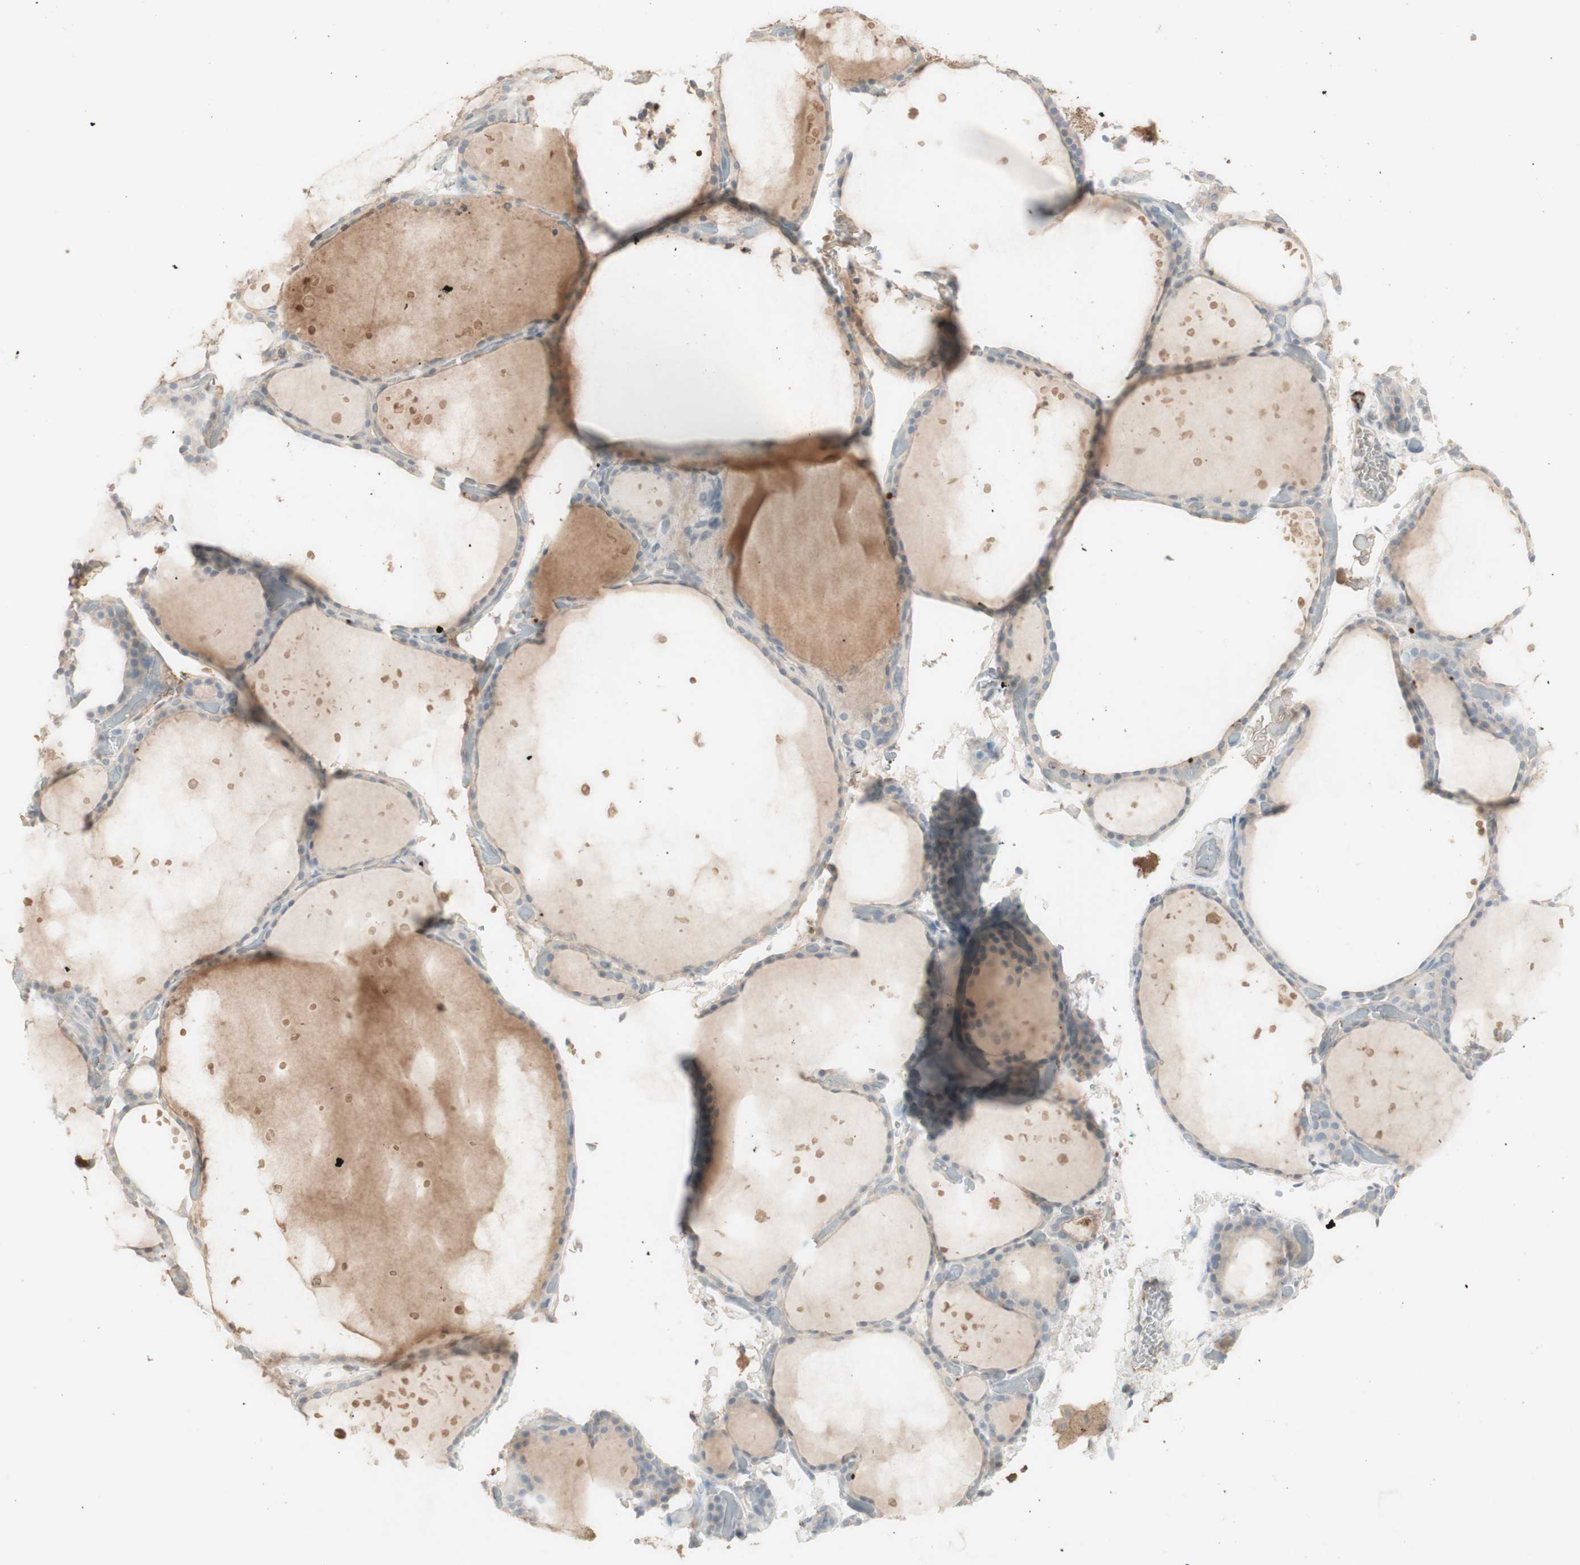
{"staining": {"intensity": "negative", "quantity": "none", "location": "none"}, "tissue": "thyroid gland", "cell_type": "Glandular cells", "image_type": "normal", "snomed": [{"axis": "morphology", "description": "Normal tissue, NOS"}, {"axis": "topography", "description": "Thyroid gland"}], "caption": "Normal thyroid gland was stained to show a protein in brown. There is no significant staining in glandular cells. The staining was performed using DAB (3,3'-diaminobenzidine) to visualize the protein expression in brown, while the nuclei were stained in blue with hematoxylin (Magnification: 20x).", "gene": "IFNG", "patient": {"sex": "female", "age": 44}}